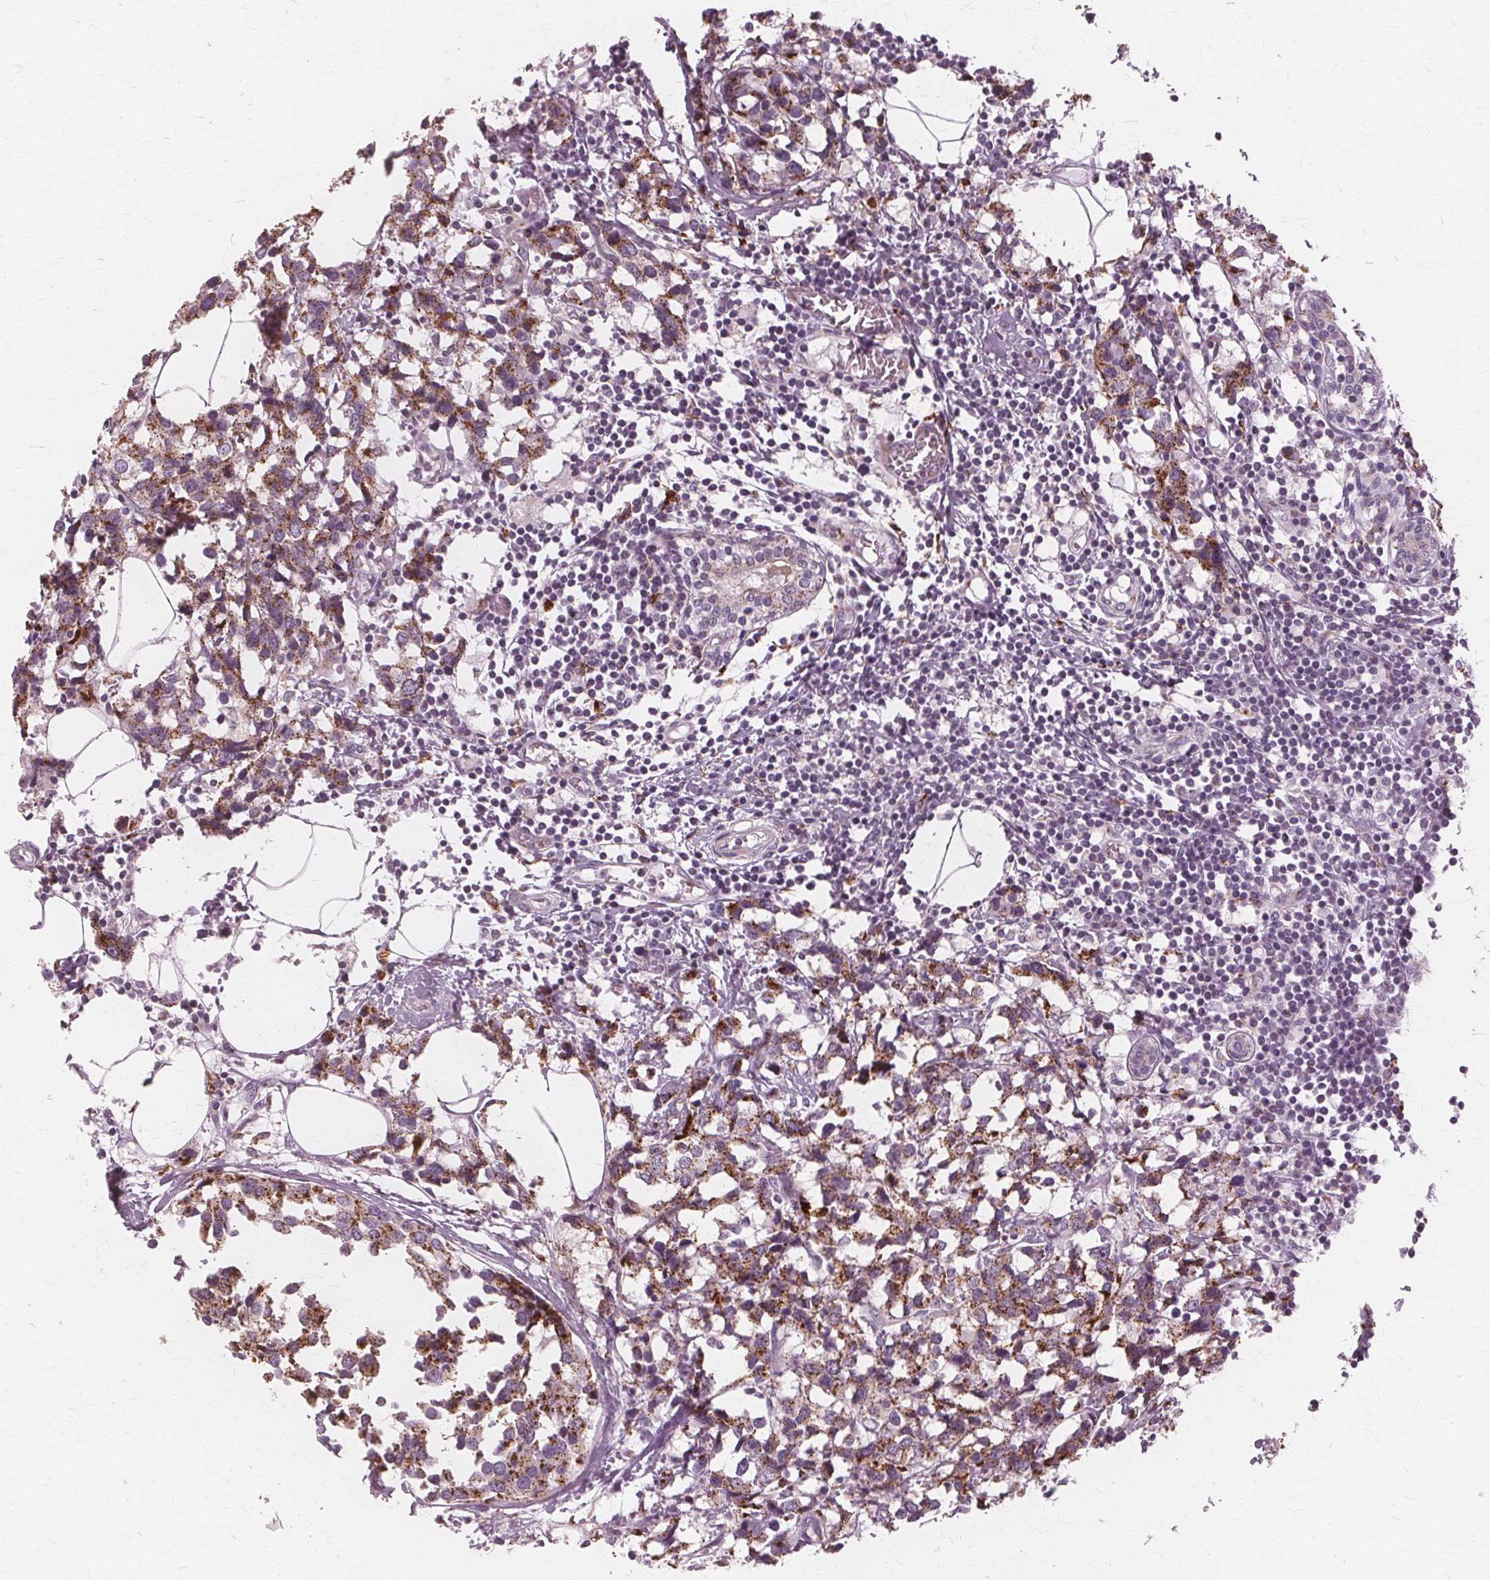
{"staining": {"intensity": "moderate", "quantity": ">75%", "location": "cytoplasmic/membranous"}, "tissue": "breast cancer", "cell_type": "Tumor cells", "image_type": "cancer", "snomed": [{"axis": "morphology", "description": "Lobular carcinoma"}, {"axis": "topography", "description": "Breast"}], "caption": "IHC staining of lobular carcinoma (breast), which exhibits medium levels of moderate cytoplasmic/membranous staining in about >75% of tumor cells indicating moderate cytoplasmic/membranous protein staining. The staining was performed using DAB (3,3'-diaminobenzidine) (brown) for protein detection and nuclei were counterstained in hematoxylin (blue).", "gene": "DNASE2", "patient": {"sex": "female", "age": 59}}